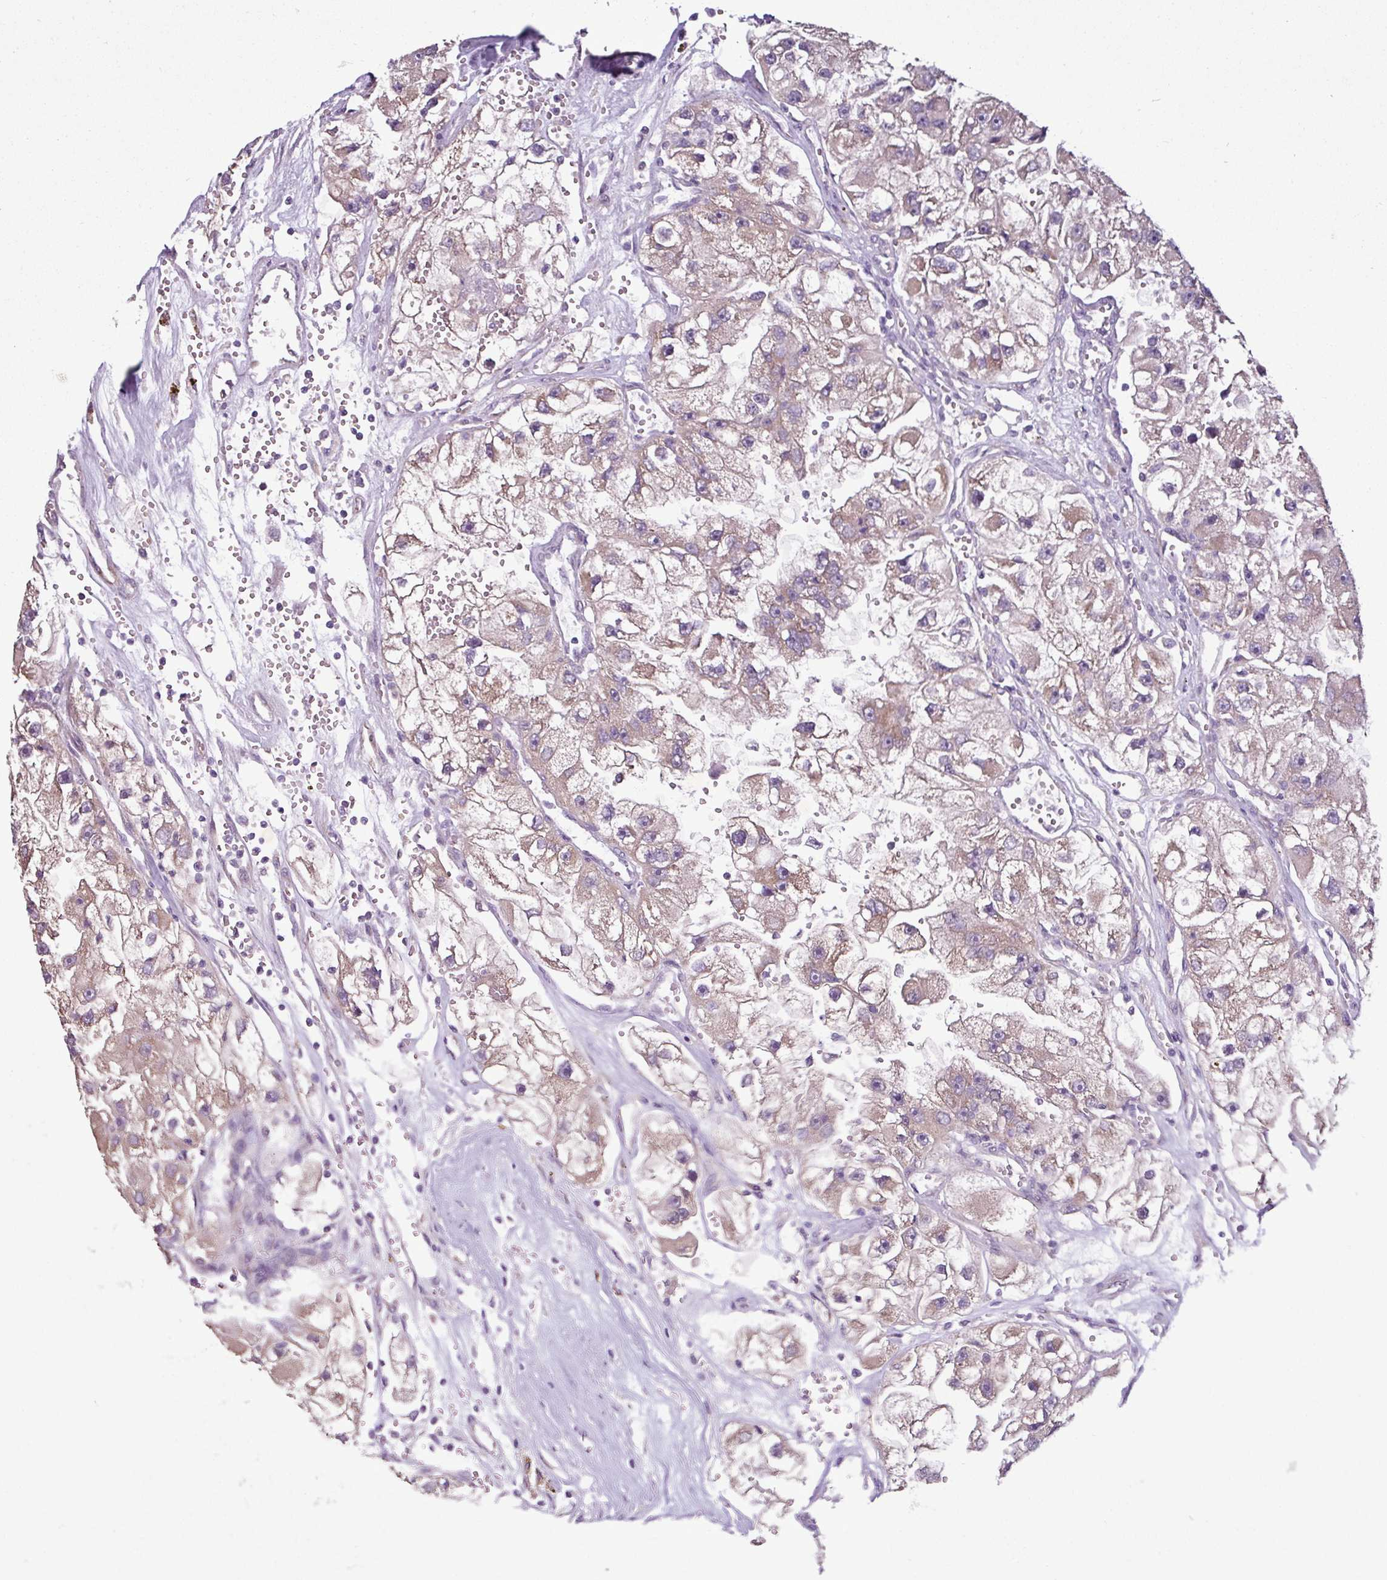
{"staining": {"intensity": "weak", "quantity": "25%-75%", "location": "cytoplasmic/membranous"}, "tissue": "renal cancer", "cell_type": "Tumor cells", "image_type": "cancer", "snomed": [{"axis": "morphology", "description": "Adenocarcinoma, NOS"}, {"axis": "topography", "description": "Kidney"}], "caption": "Protein expression analysis of human renal cancer reveals weak cytoplasmic/membranous positivity in approximately 25%-75% of tumor cells.", "gene": "AGAP5", "patient": {"sex": "male", "age": 63}}